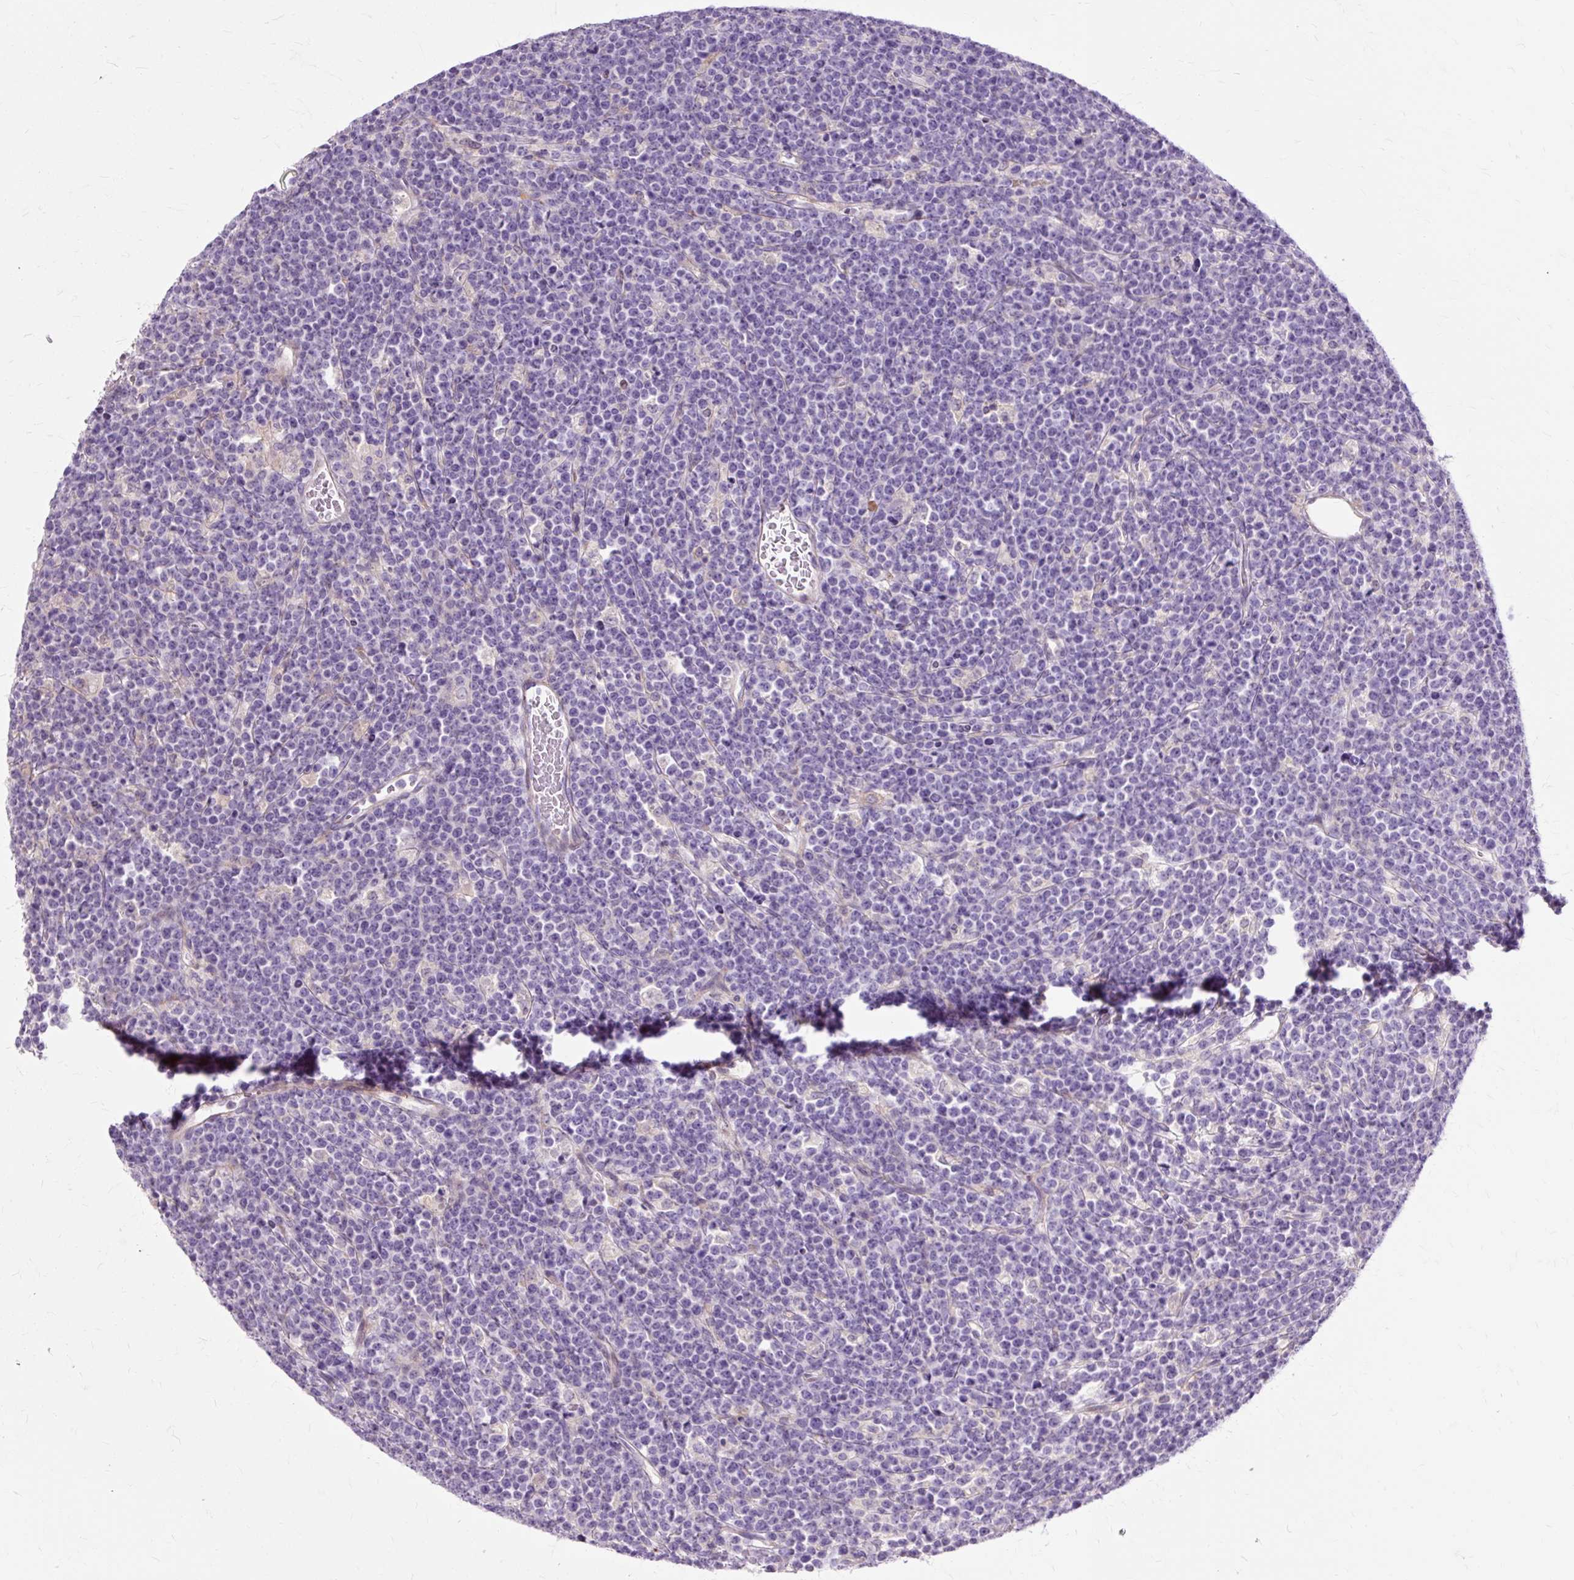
{"staining": {"intensity": "negative", "quantity": "none", "location": "none"}, "tissue": "lymphoma", "cell_type": "Tumor cells", "image_type": "cancer", "snomed": [{"axis": "morphology", "description": "Malignant lymphoma, non-Hodgkin's type, High grade"}, {"axis": "topography", "description": "Ovary"}], "caption": "Tumor cells are negative for brown protein staining in malignant lymphoma, non-Hodgkin's type (high-grade).", "gene": "DCTN4", "patient": {"sex": "female", "age": 56}}